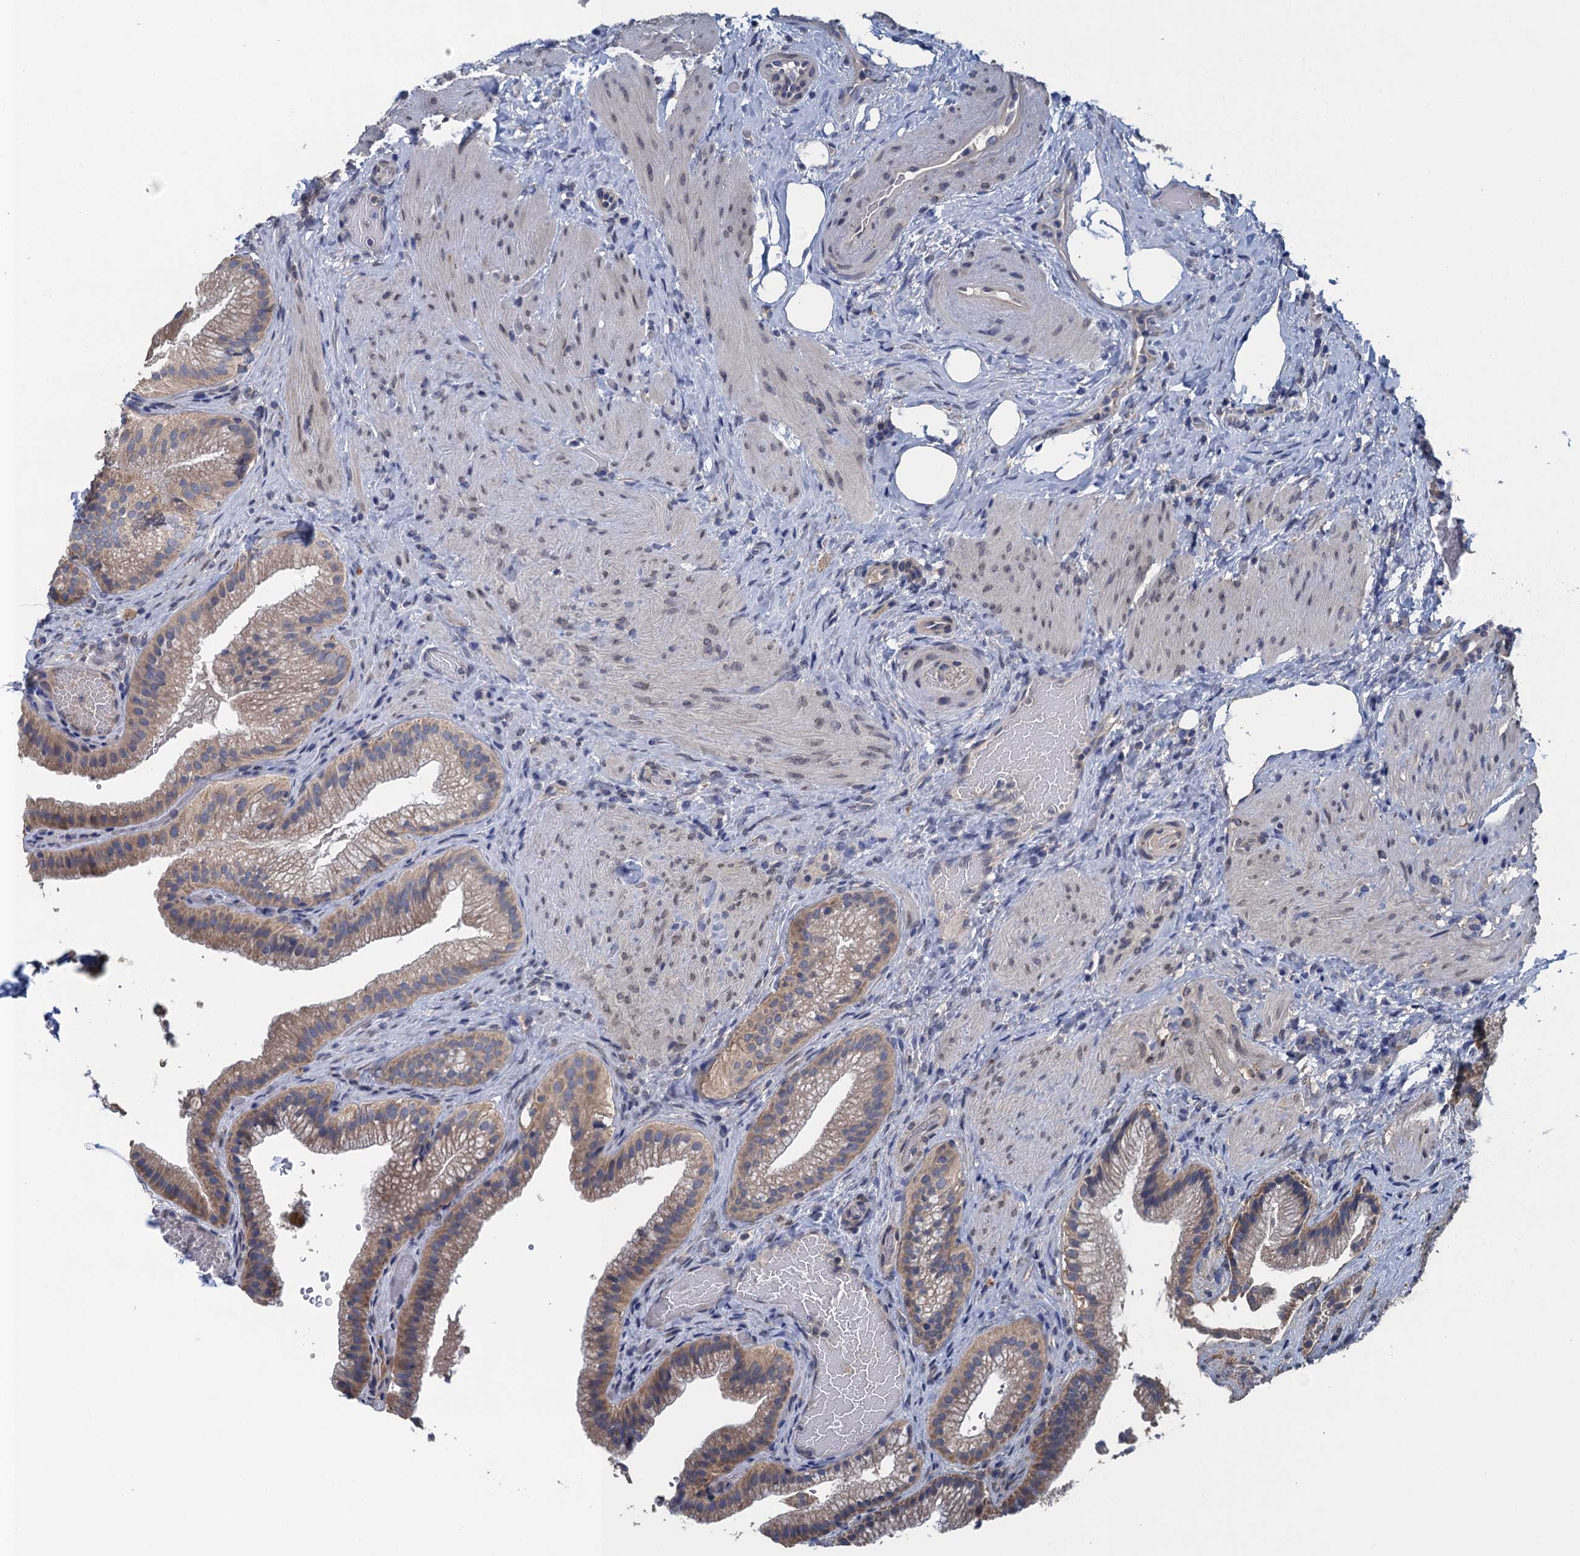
{"staining": {"intensity": "weak", "quantity": "25%-75%", "location": "cytoplasmic/membranous"}, "tissue": "gallbladder", "cell_type": "Glandular cells", "image_type": "normal", "snomed": [{"axis": "morphology", "description": "Normal tissue, NOS"}, {"axis": "morphology", "description": "Inflammation, NOS"}, {"axis": "topography", "description": "Gallbladder"}], "caption": "The immunohistochemical stain shows weak cytoplasmic/membranous positivity in glandular cells of unremarkable gallbladder. (DAB (3,3'-diaminobenzidine) = brown stain, brightfield microscopy at high magnification).", "gene": "CTU2", "patient": {"sex": "male", "age": 51}}